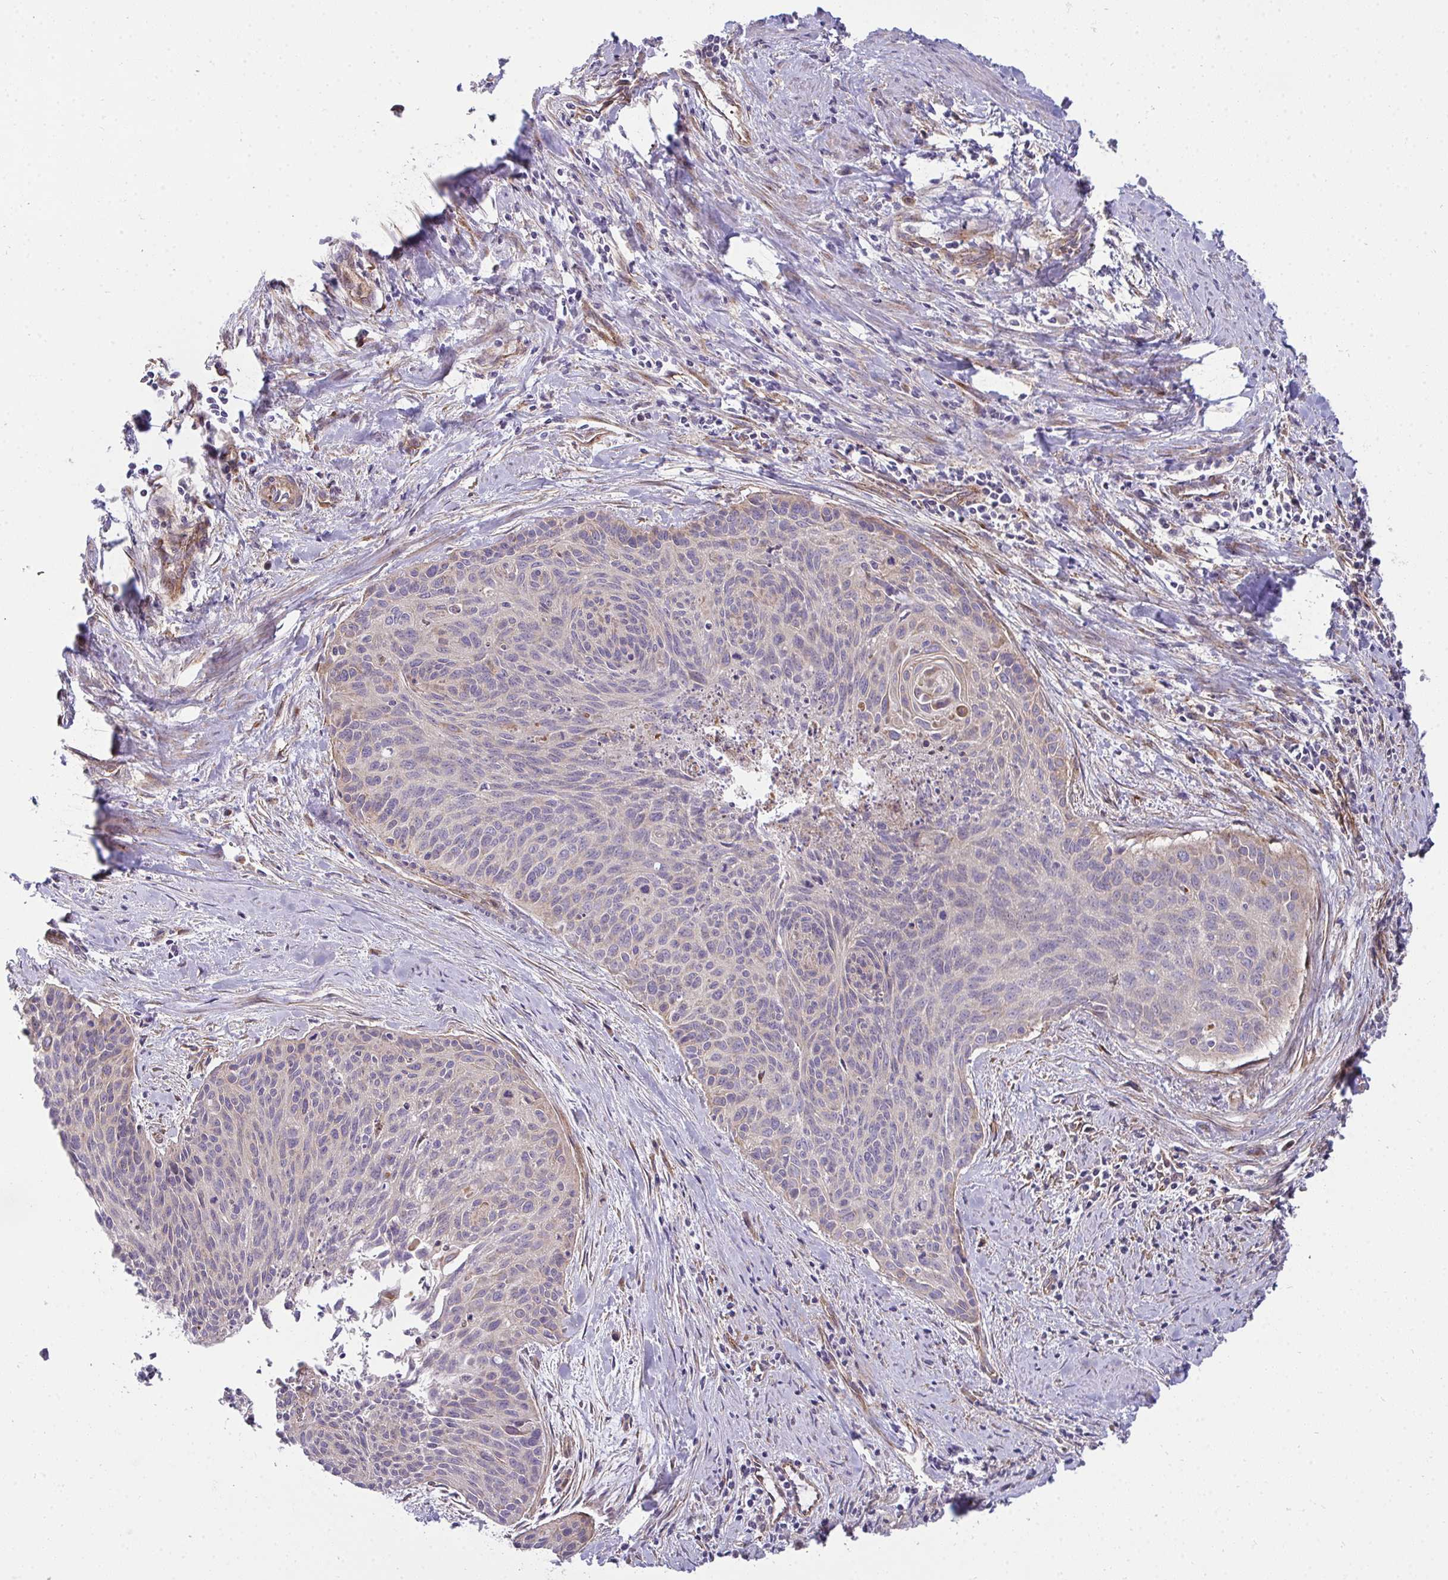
{"staining": {"intensity": "moderate", "quantity": "25%-75%", "location": "cytoplasmic/membranous"}, "tissue": "cervical cancer", "cell_type": "Tumor cells", "image_type": "cancer", "snomed": [{"axis": "morphology", "description": "Squamous cell carcinoma, NOS"}, {"axis": "topography", "description": "Cervix"}], "caption": "High-magnification brightfield microscopy of cervical cancer (squamous cell carcinoma) stained with DAB (3,3'-diaminobenzidine) (brown) and counterstained with hematoxylin (blue). tumor cells exhibit moderate cytoplasmic/membranous expression is present in about25%-75% of cells.", "gene": "SH2D1B", "patient": {"sex": "female", "age": 55}}